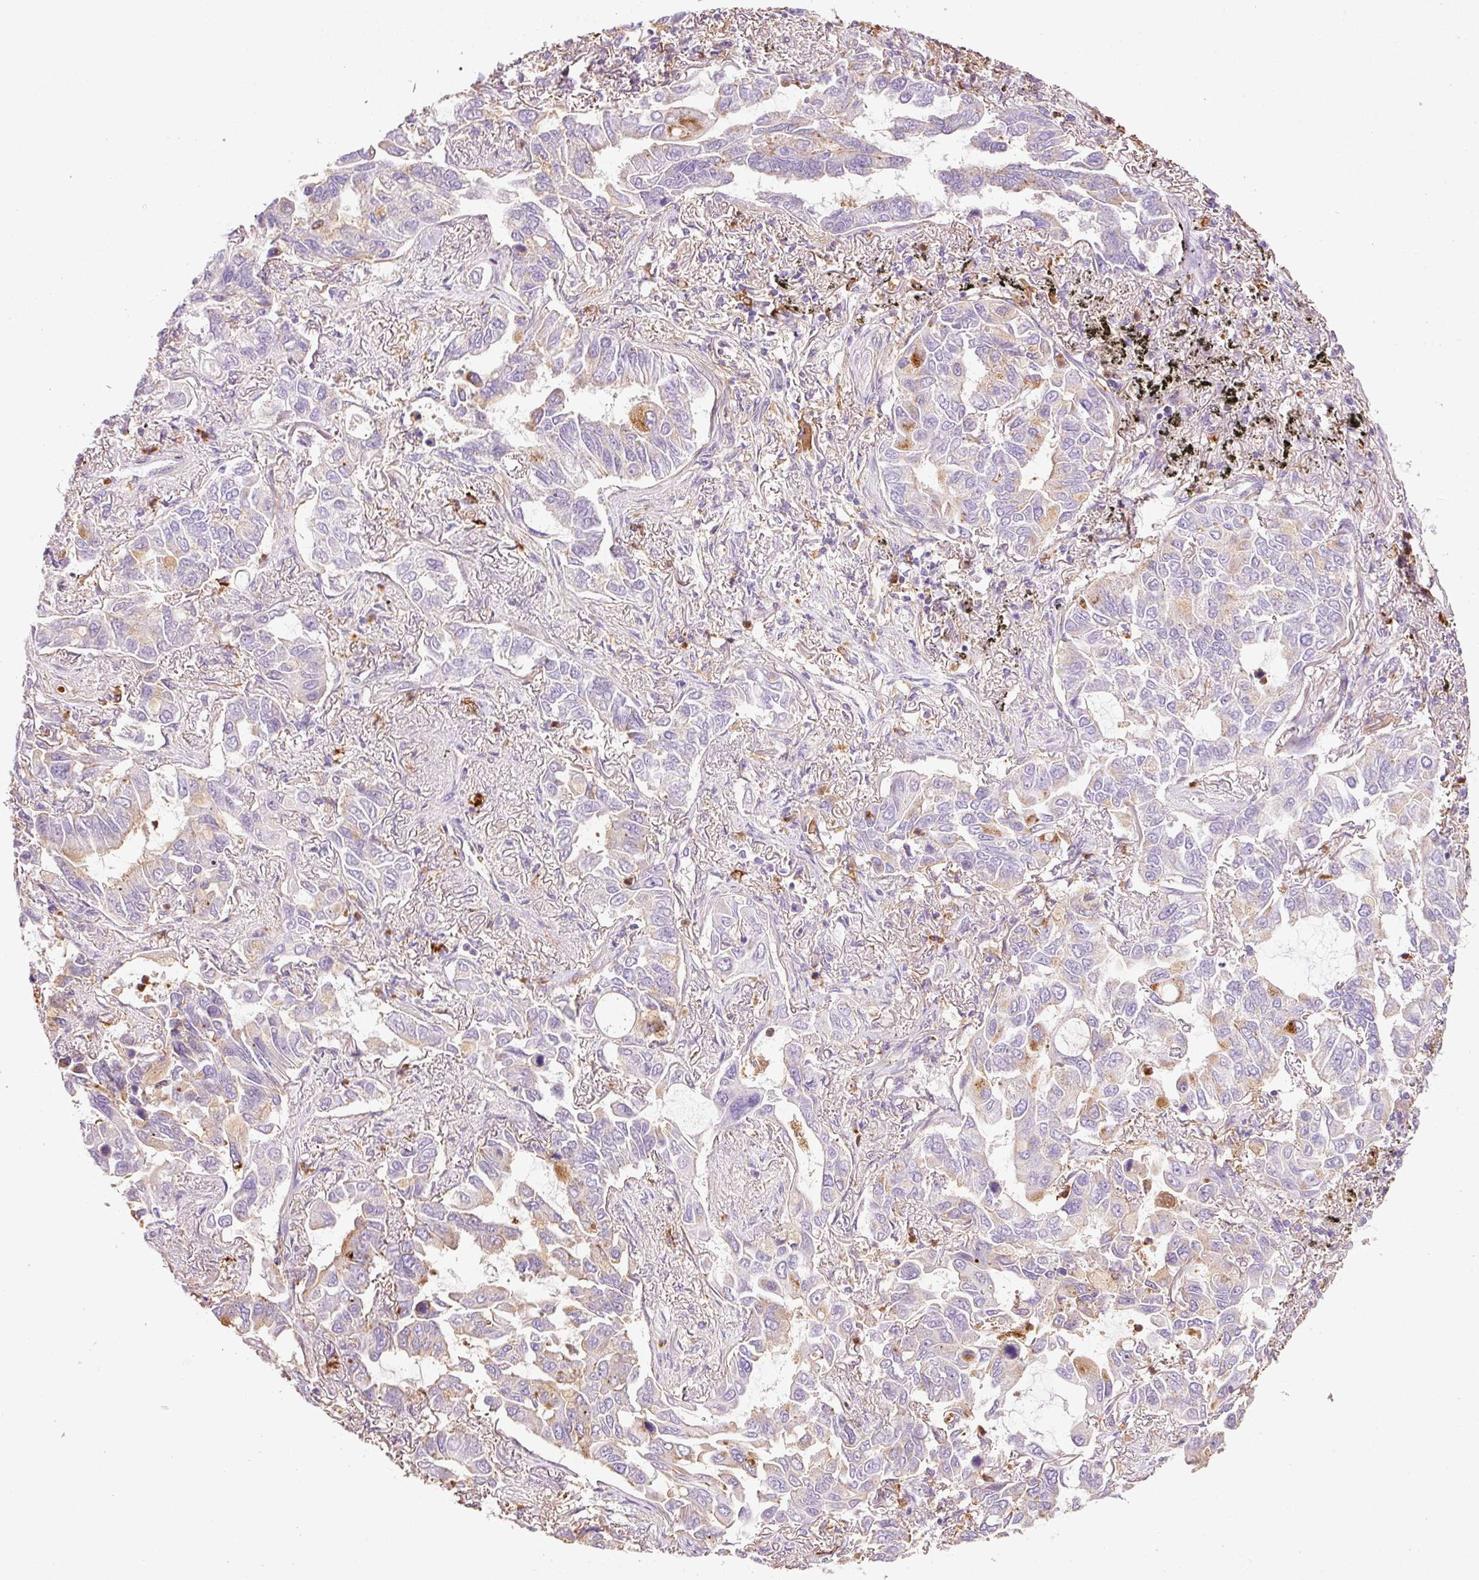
{"staining": {"intensity": "moderate", "quantity": "<25%", "location": "cytoplasmic/membranous"}, "tissue": "lung cancer", "cell_type": "Tumor cells", "image_type": "cancer", "snomed": [{"axis": "morphology", "description": "Adenocarcinoma, NOS"}, {"axis": "topography", "description": "Lung"}], "caption": "This histopathology image shows immunohistochemistry (IHC) staining of lung cancer (adenocarcinoma), with low moderate cytoplasmic/membranous expression in approximately <25% of tumor cells.", "gene": "TMC8", "patient": {"sex": "male", "age": 64}}